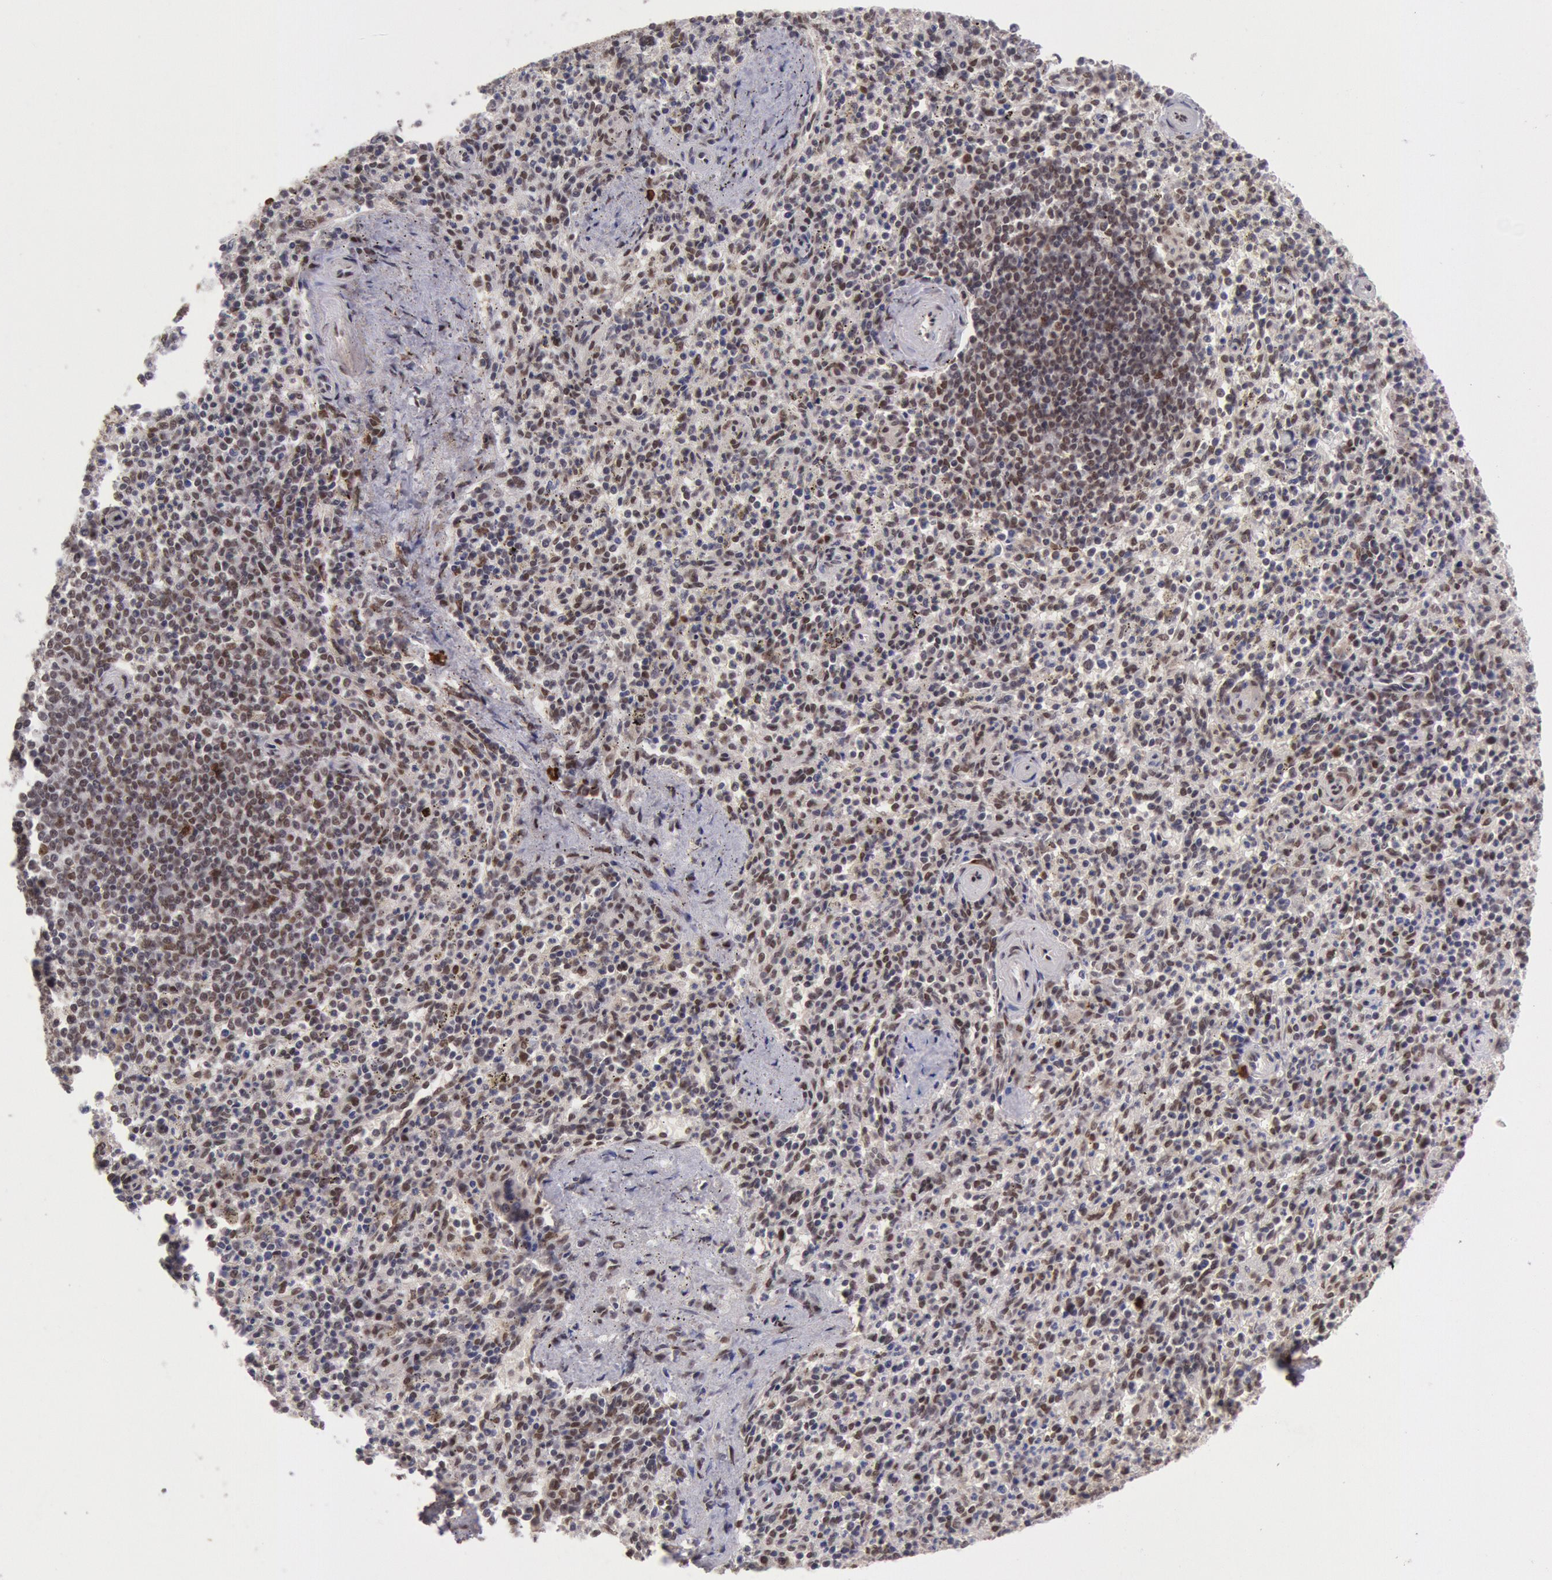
{"staining": {"intensity": "strong", "quantity": "25%-75%", "location": "nuclear"}, "tissue": "spleen", "cell_type": "Cells in red pulp", "image_type": "normal", "snomed": [{"axis": "morphology", "description": "Normal tissue, NOS"}, {"axis": "topography", "description": "Spleen"}], "caption": "Immunohistochemical staining of unremarkable human spleen demonstrates high levels of strong nuclear positivity in approximately 25%-75% of cells in red pulp.", "gene": "CDKN2B", "patient": {"sex": "male", "age": 72}}